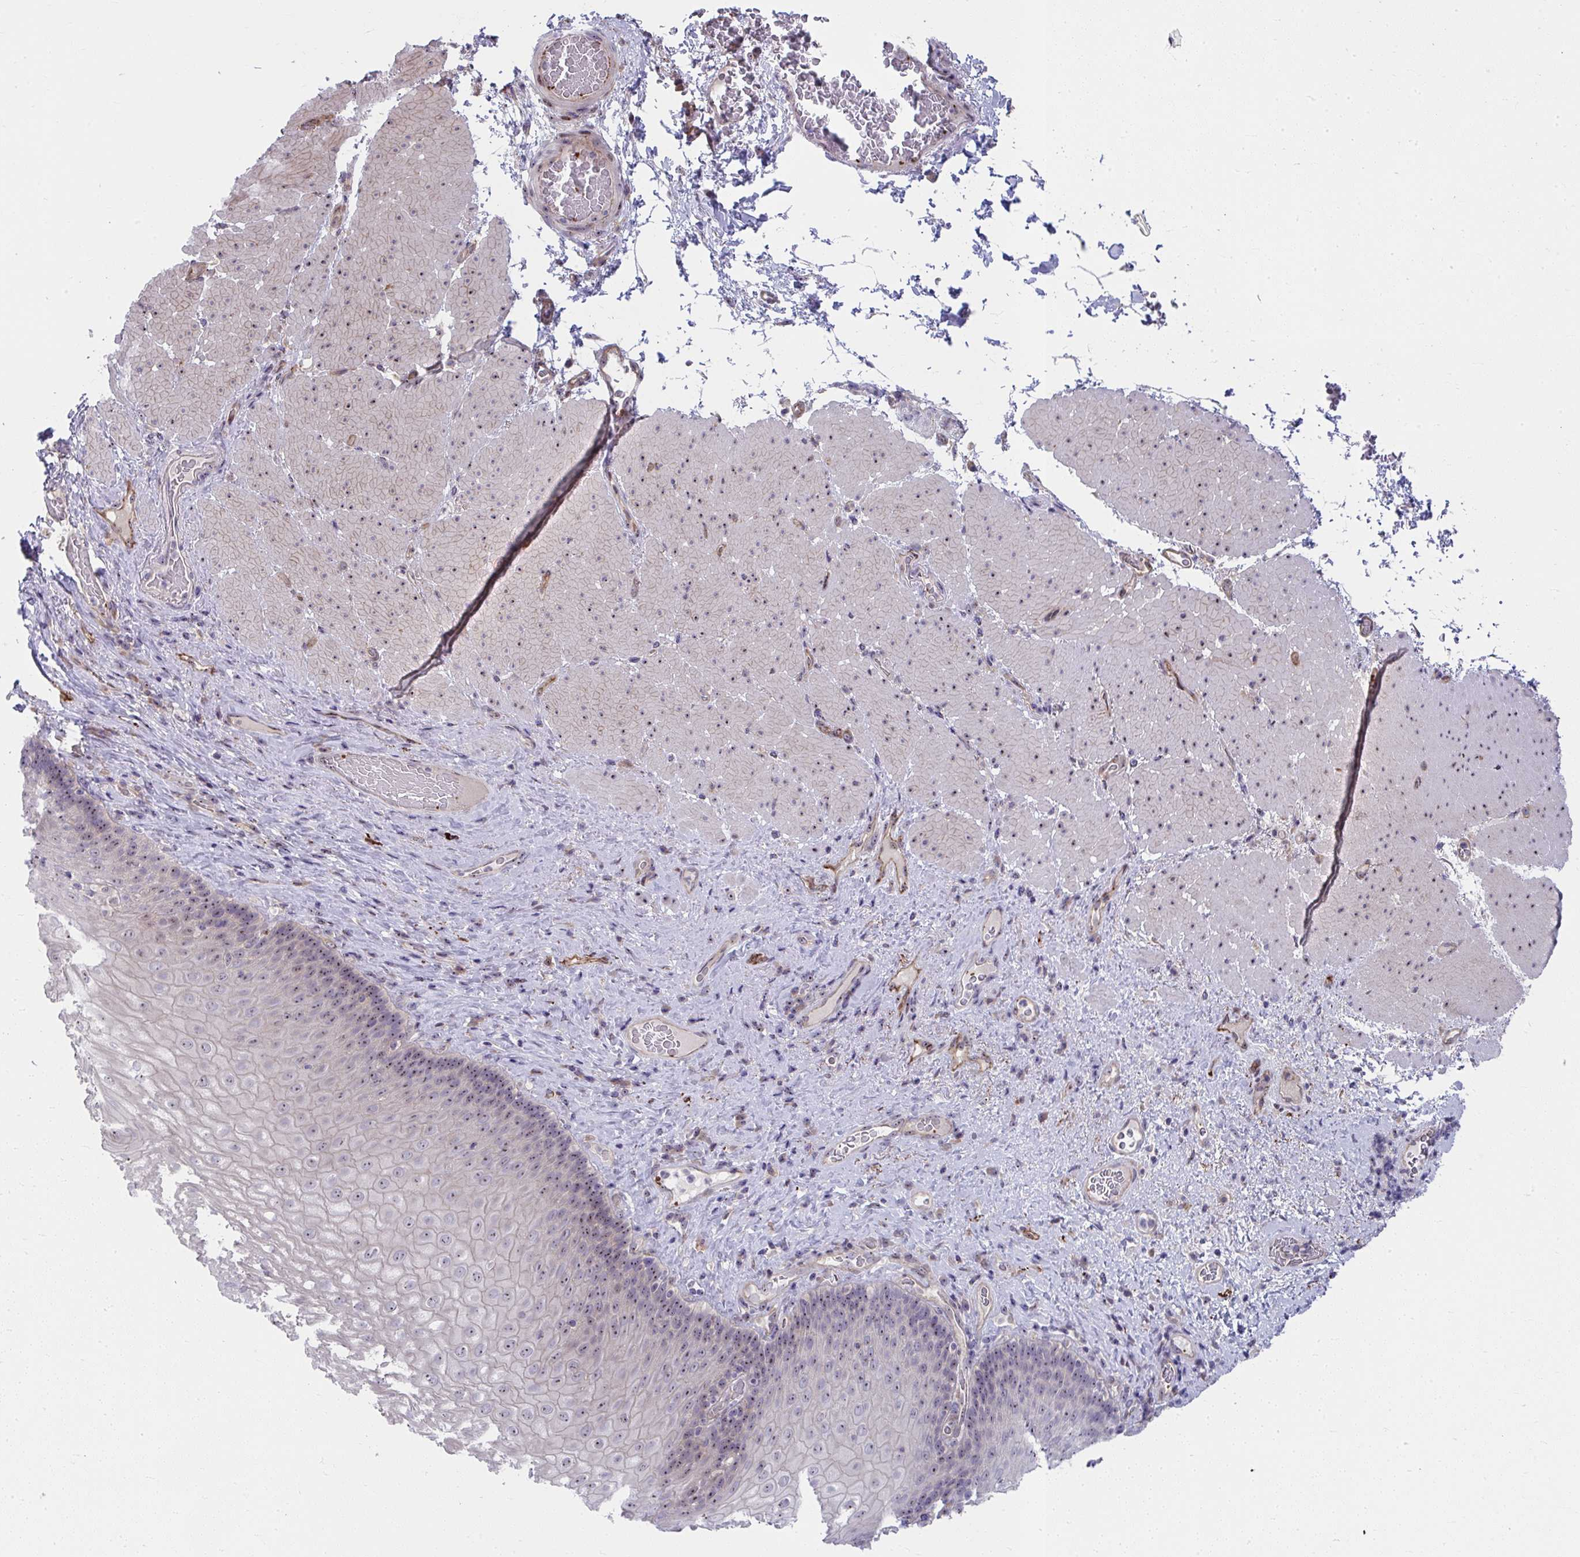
{"staining": {"intensity": "moderate", "quantity": ">75%", "location": "nuclear"}, "tissue": "esophagus", "cell_type": "Squamous epithelial cells", "image_type": "normal", "snomed": [{"axis": "morphology", "description": "Normal tissue, NOS"}, {"axis": "topography", "description": "Esophagus"}], "caption": "An image showing moderate nuclear positivity in approximately >75% of squamous epithelial cells in benign esophagus, as visualized by brown immunohistochemical staining.", "gene": "MUS81", "patient": {"sex": "male", "age": 62}}